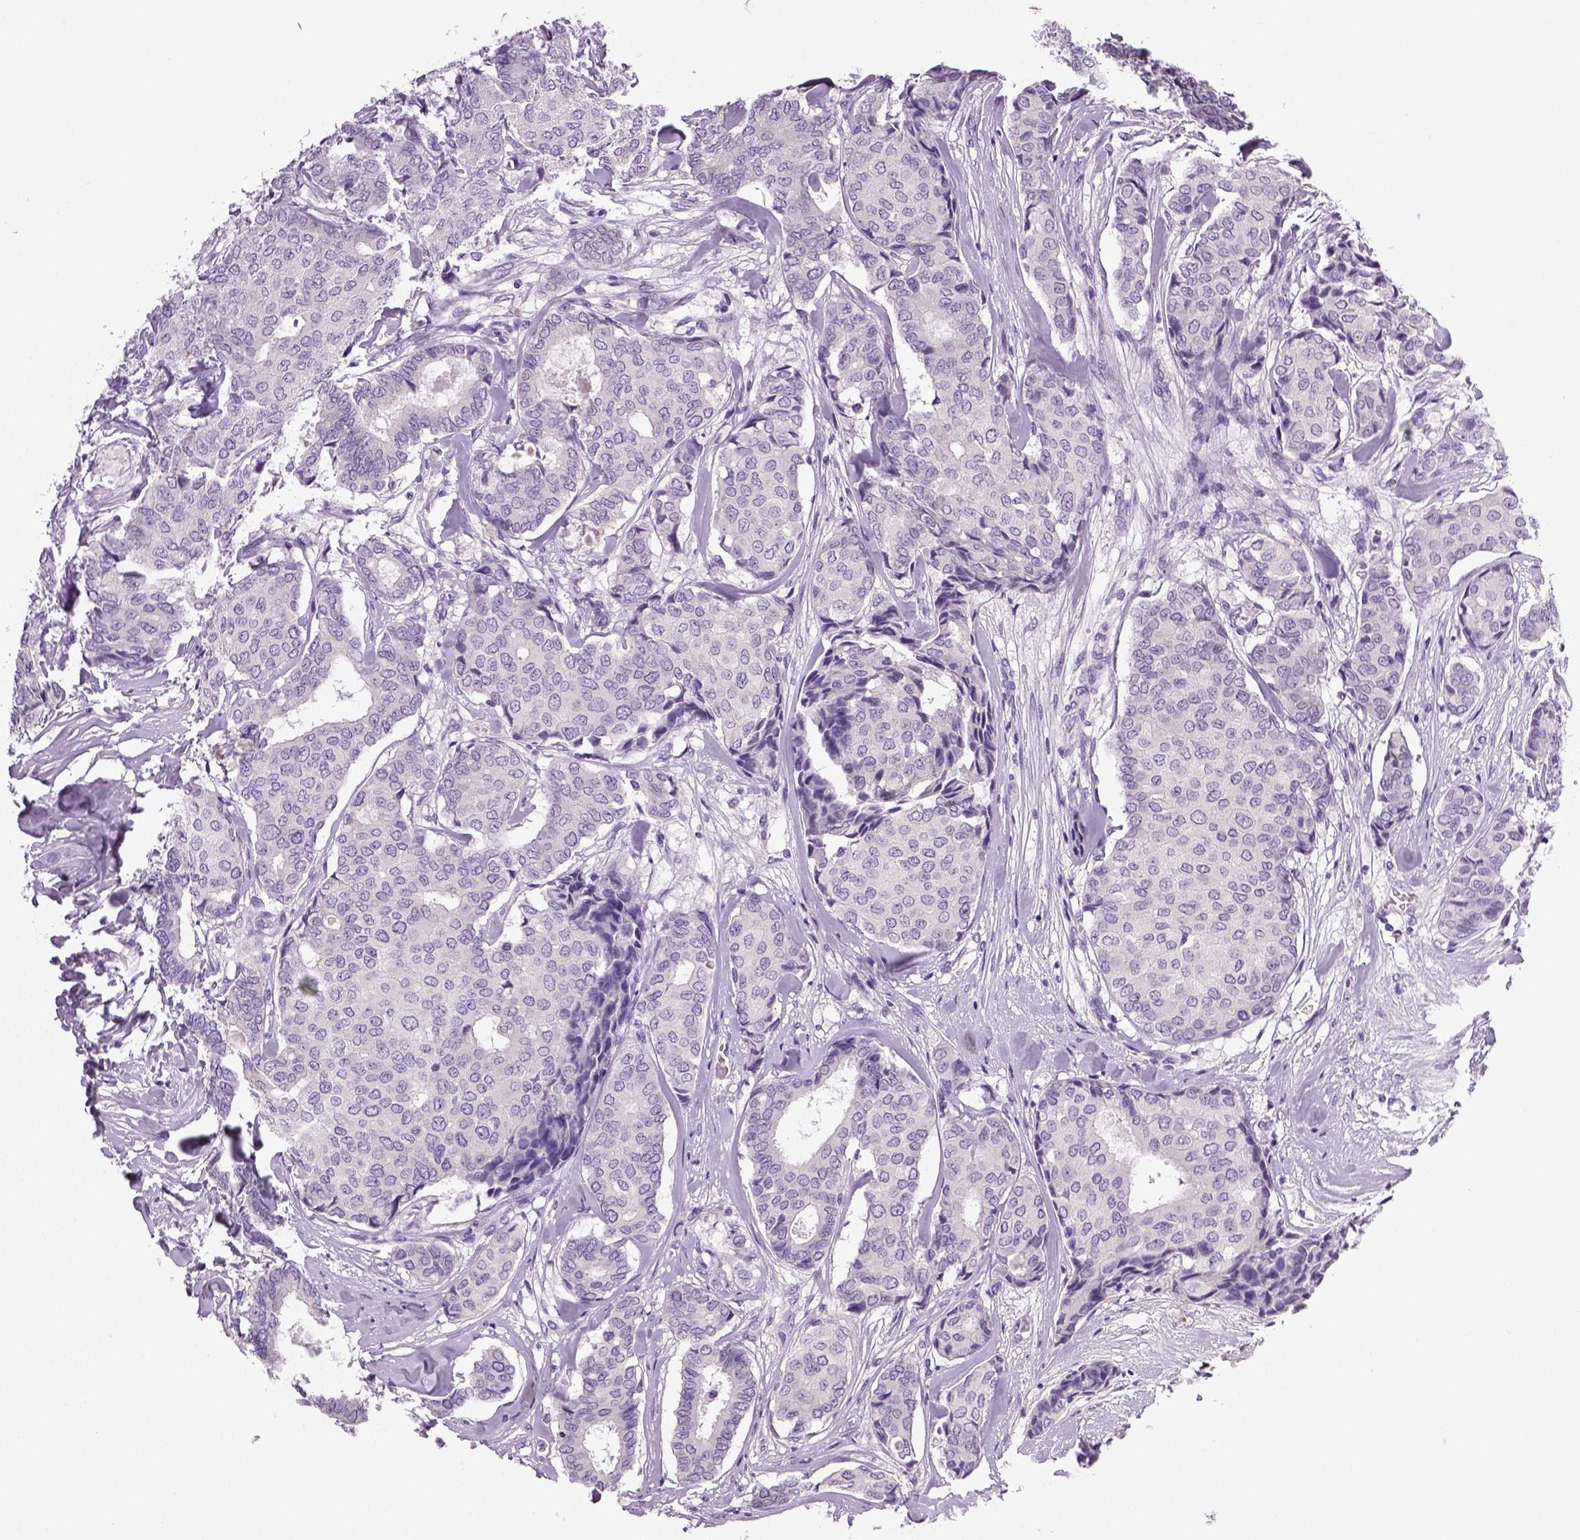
{"staining": {"intensity": "negative", "quantity": "none", "location": "none"}, "tissue": "breast cancer", "cell_type": "Tumor cells", "image_type": "cancer", "snomed": [{"axis": "morphology", "description": "Duct carcinoma"}, {"axis": "topography", "description": "Breast"}], "caption": "DAB immunohistochemical staining of breast cancer (infiltrating ductal carcinoma) reveals no significant staining in tumor cells.", "gene": "NECAB2", "patient": {"sex": "female", "age": 75}}